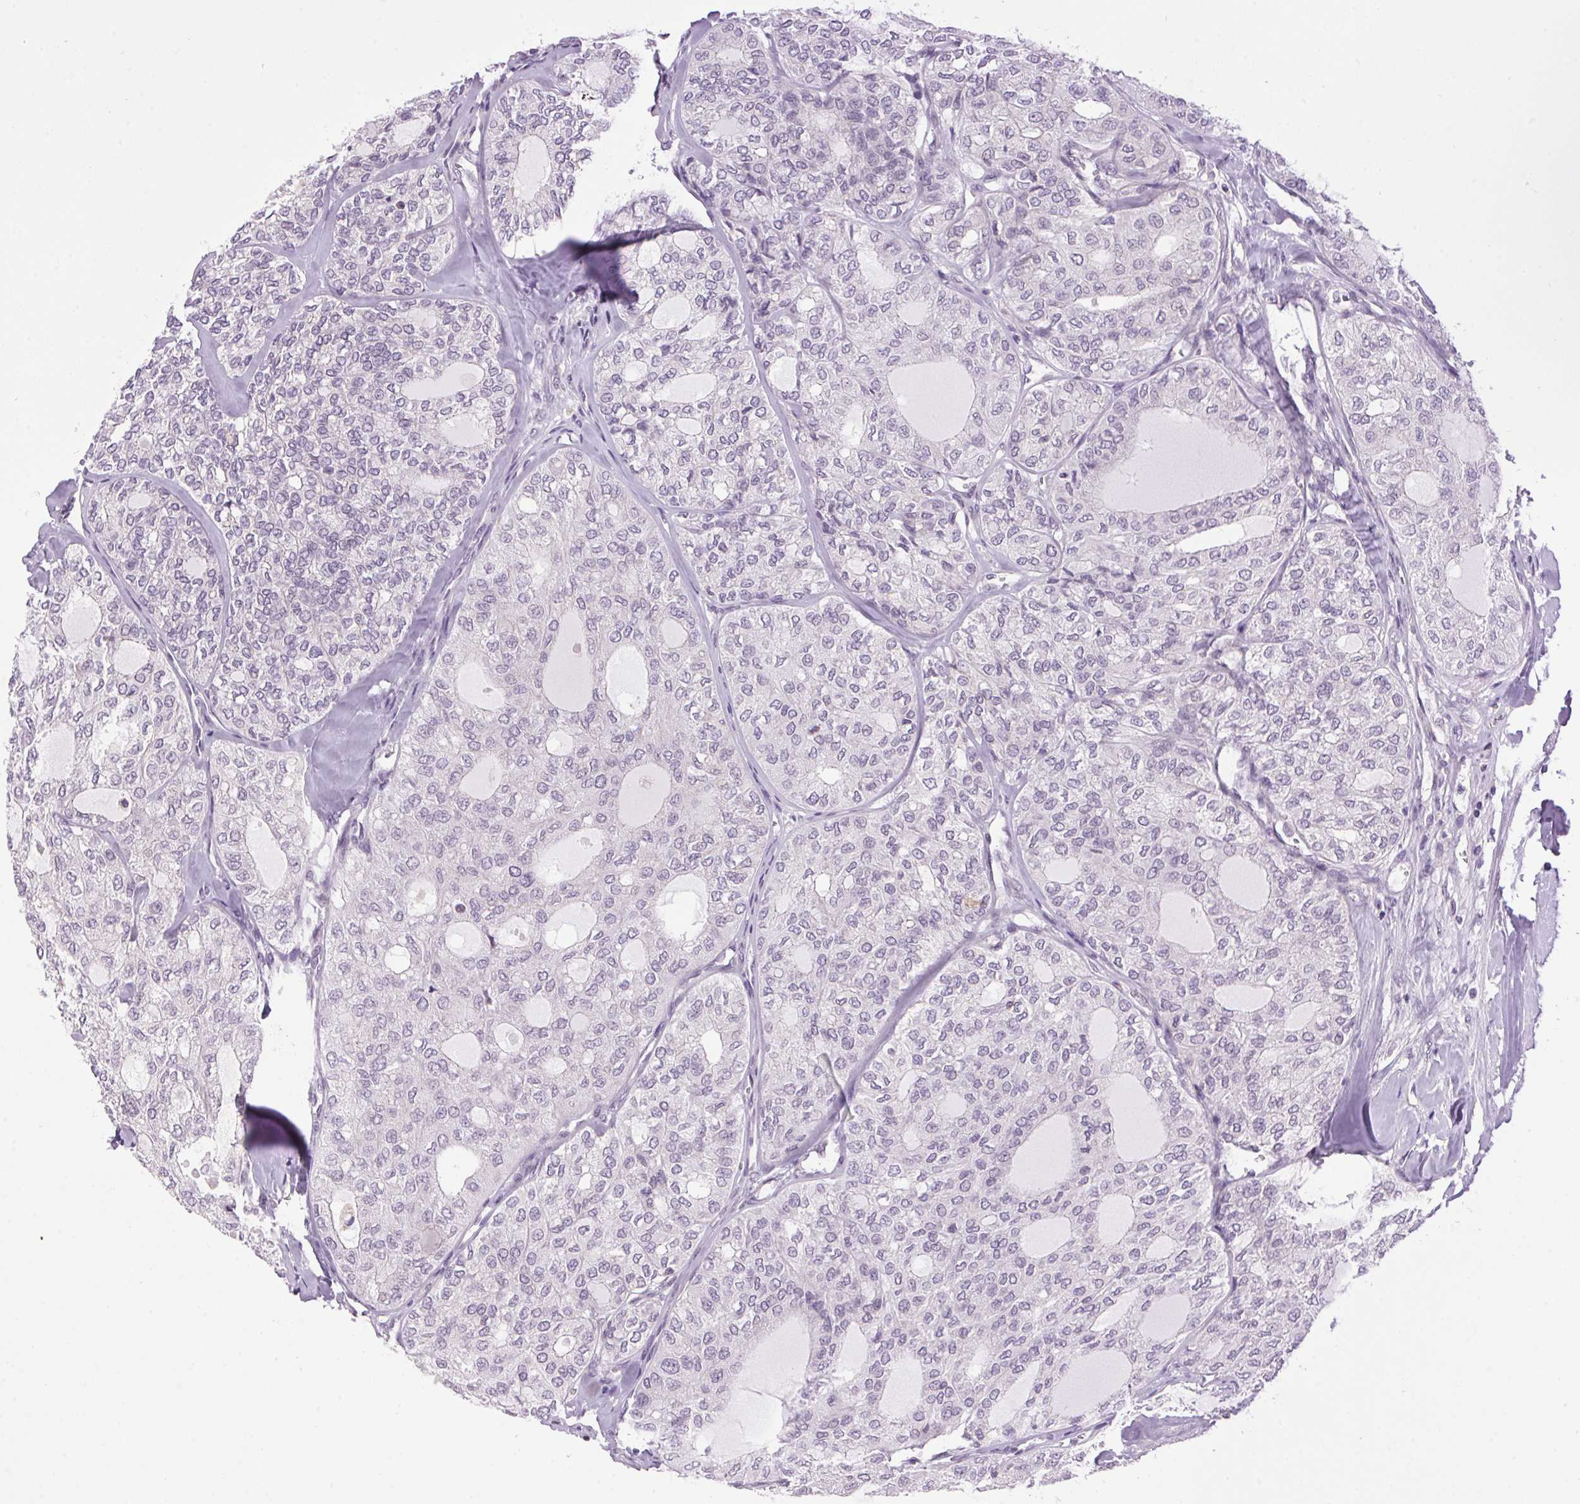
{"staining": {"intensity": "negative", "quantity": "none", "location": "none"}, "tissue": "thyroid cancer", "cell_type": "Tumor cells", "image_type": "cancer", "snomed": [{"axis": "morphology", "description": "Follicular adenoma carcinoma, NOS"}, {"axis": "topography", "description": "Thyroid gland"}], "caption": "An image of thyroid cancer stained for a protein displays no brown staining in tumor cells. (DAB immunohistochemistry (IHC) visualized using brightfield microscopy, high magnification).", "gene": "SMIM13", "patient": {"sex": "male", "age": 75}}